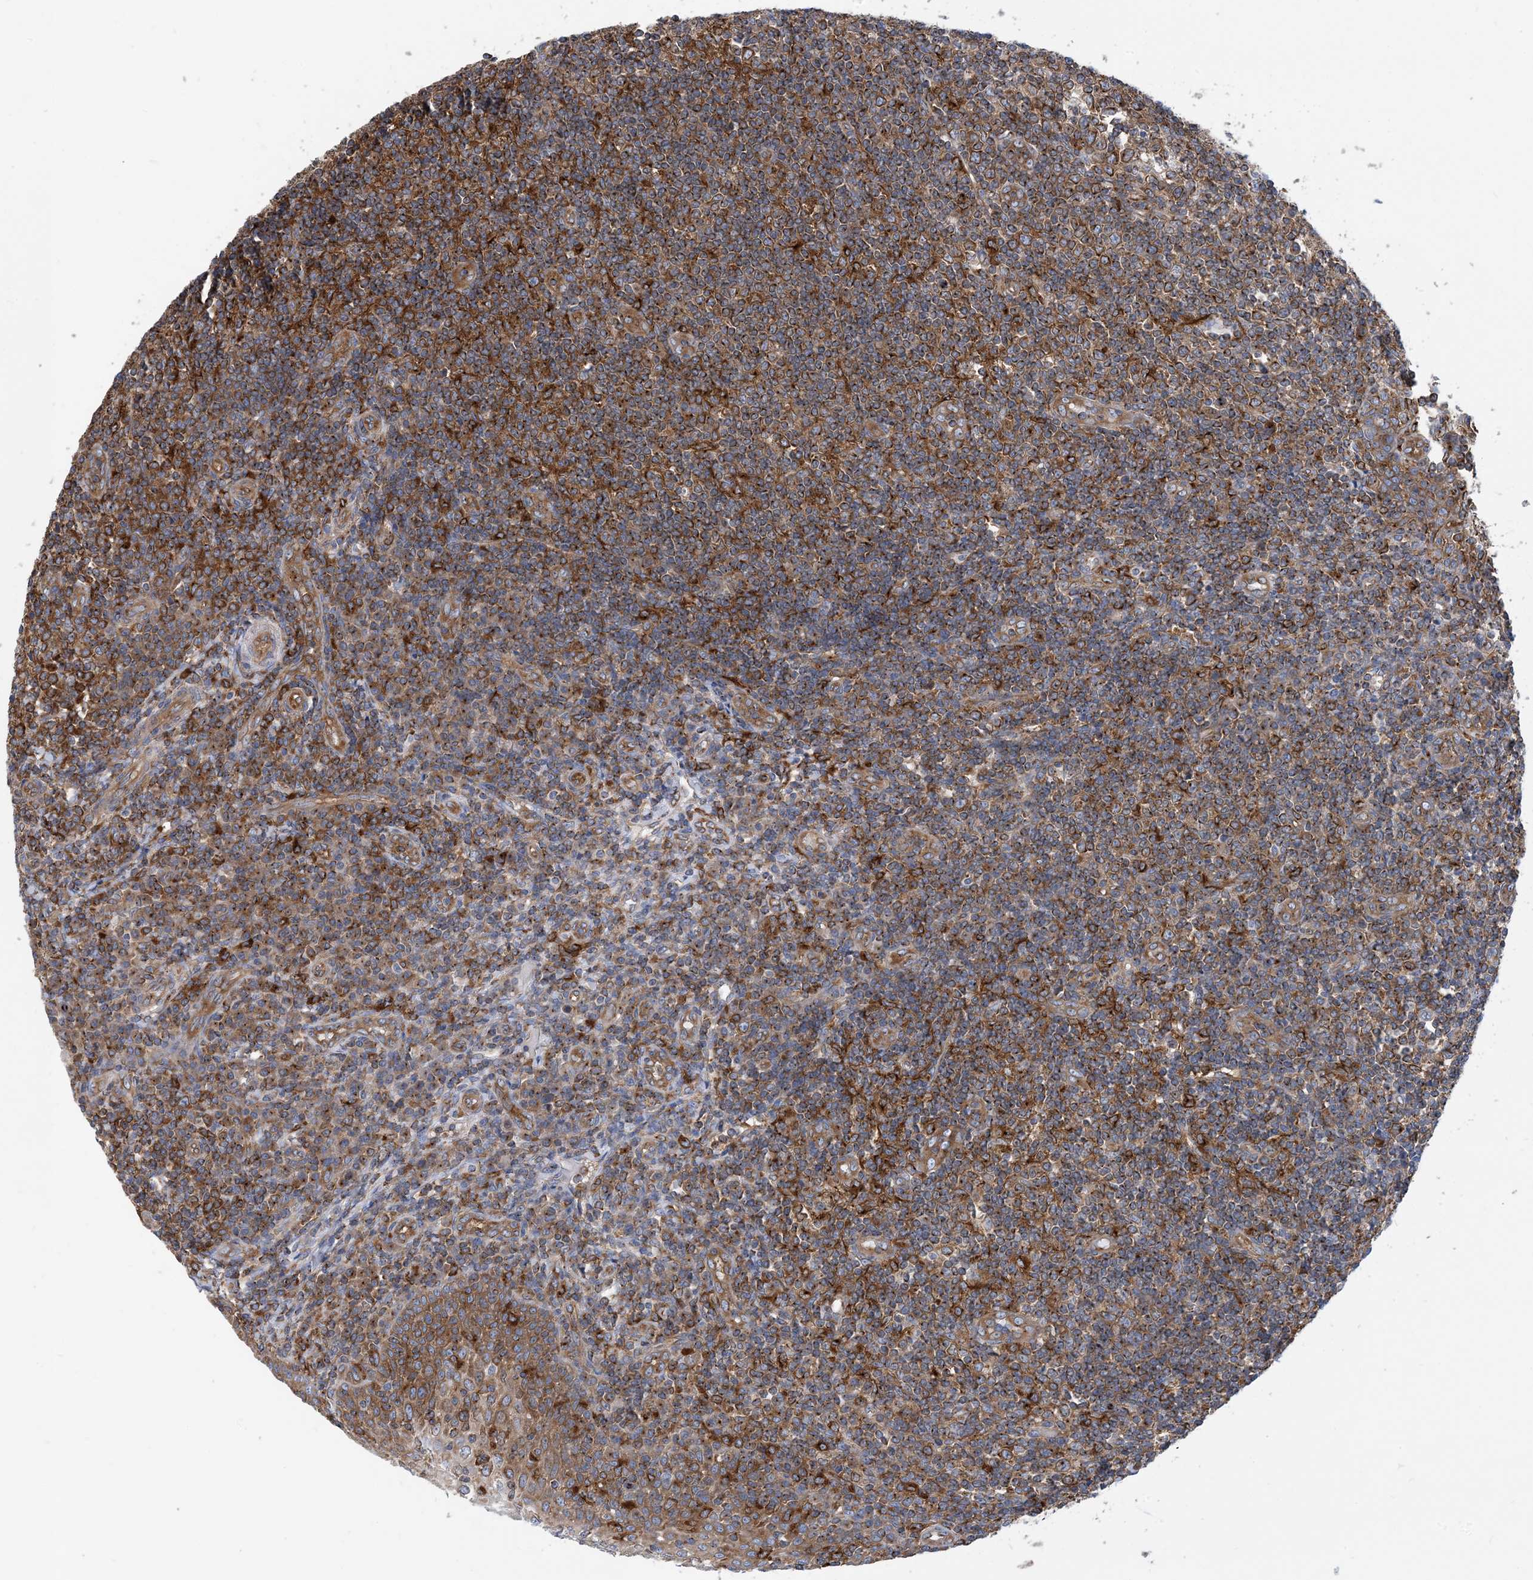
{"staining": {"intensity": "moderate", "quantity": ">75%", "location": "cytoplasmic/membranous"}, "tissue": "tonsil", "cell_type": "Germinal center cells", "image_type": "normal", "snomed": [{"axis": "morphology", "description": "Normal tissue, NOS"}, {"axis": "topography", "description": "Tonsil"}], "caption": "This image displays immunohistochemistry staining of unremarkable human tonsil, with medium moderate cytoplasmic/membranous expression in approximately >75% of germinal center cells.", "gene": "DYNC1LI1", "patient": {"sex": "female", "age": 19}}